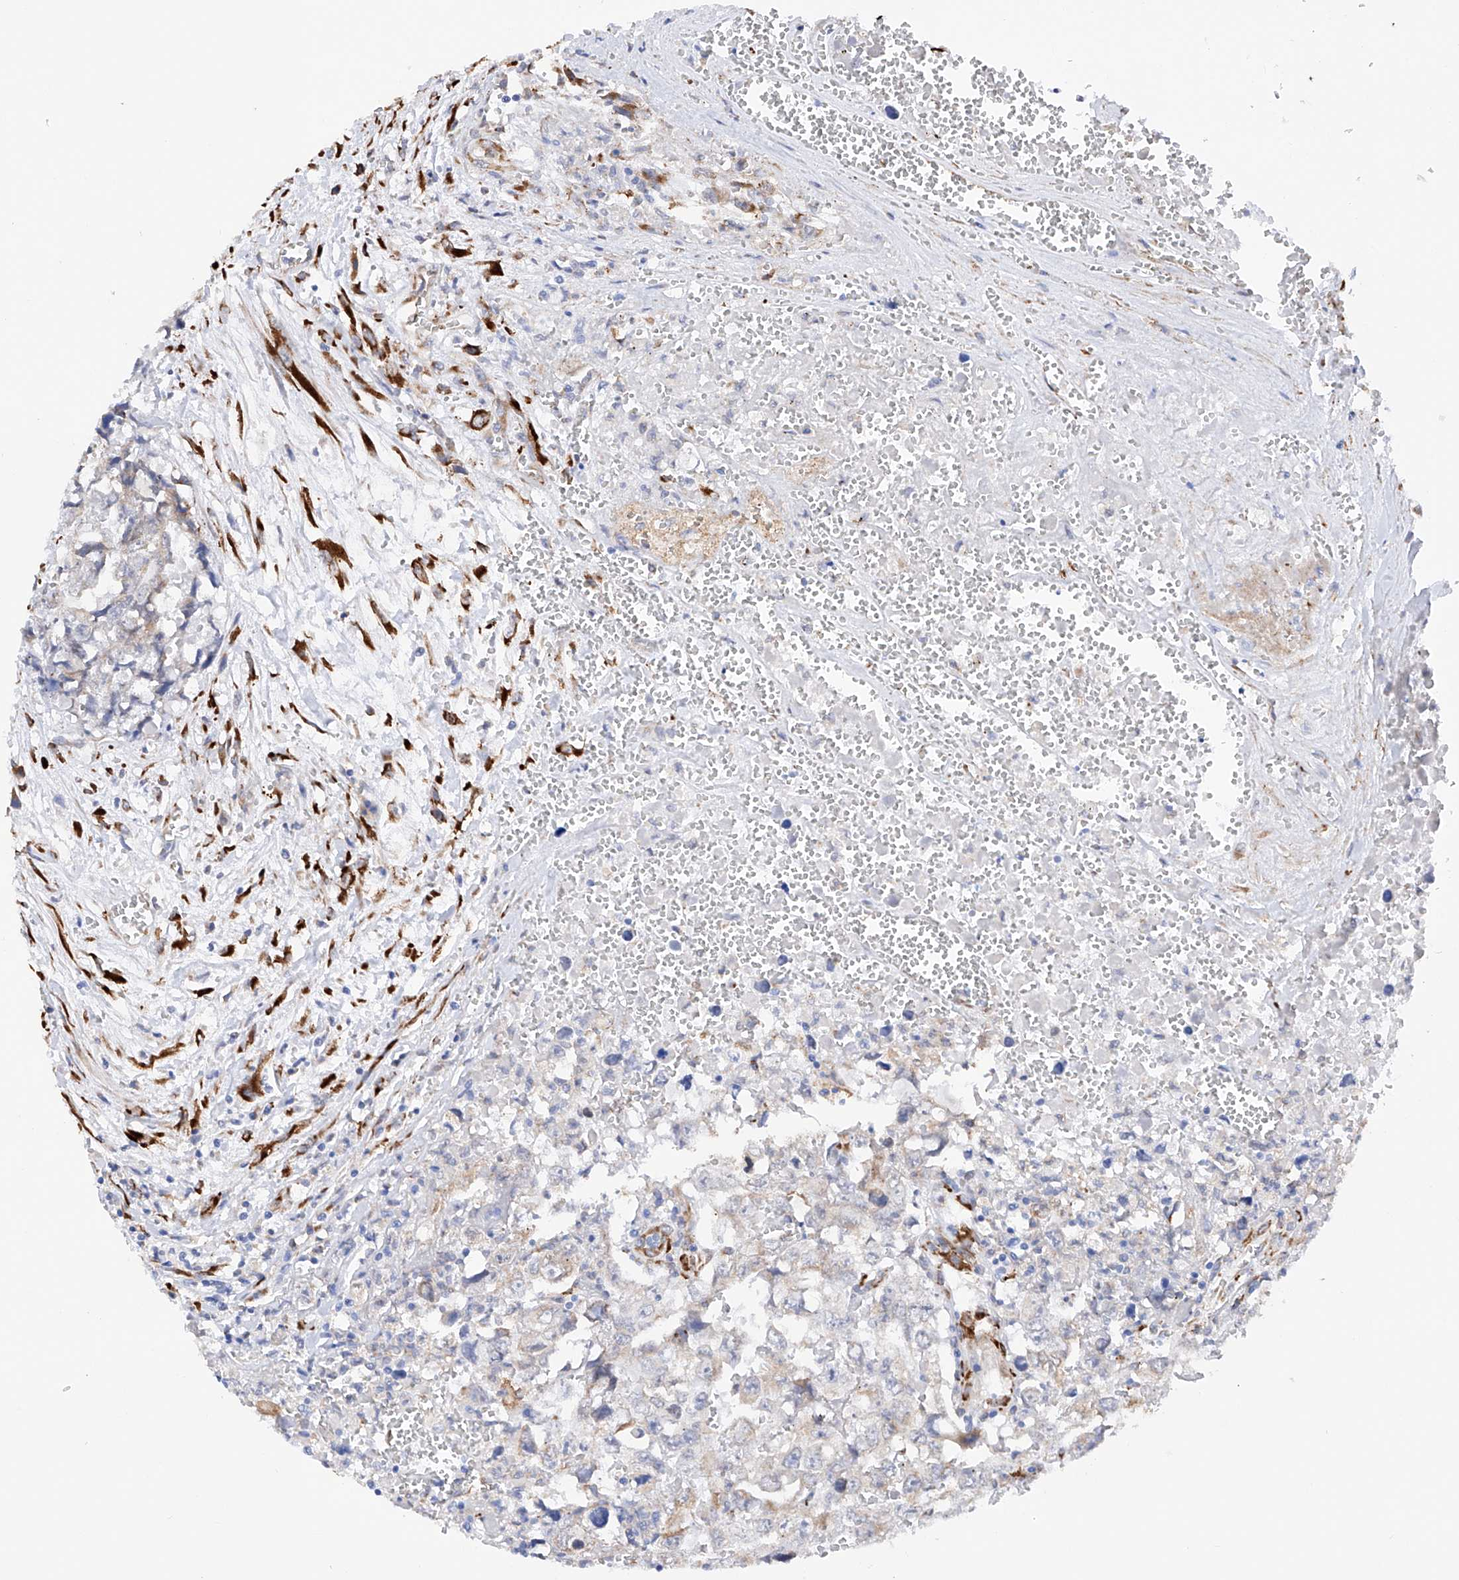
{"staining": {"intensity": "negative", "quantity": "none", "location": "none"}, "tissue": "testis cancer", "cell_type": "Tumor cells", "image_type": "cancer", "snomed": [{"axis": "morphology", "description": "Carcinoma, Embryonal, NOS"}, {"axis": "topography", "description": "Testis"}], "caption": "Immunohistochemistry (IHC) image of testis cancer stained for a protein (brown), which reveals no staining in tumor cells.", "gene": "PDIA5", "patient": {"sex": "male", "age": 31}}